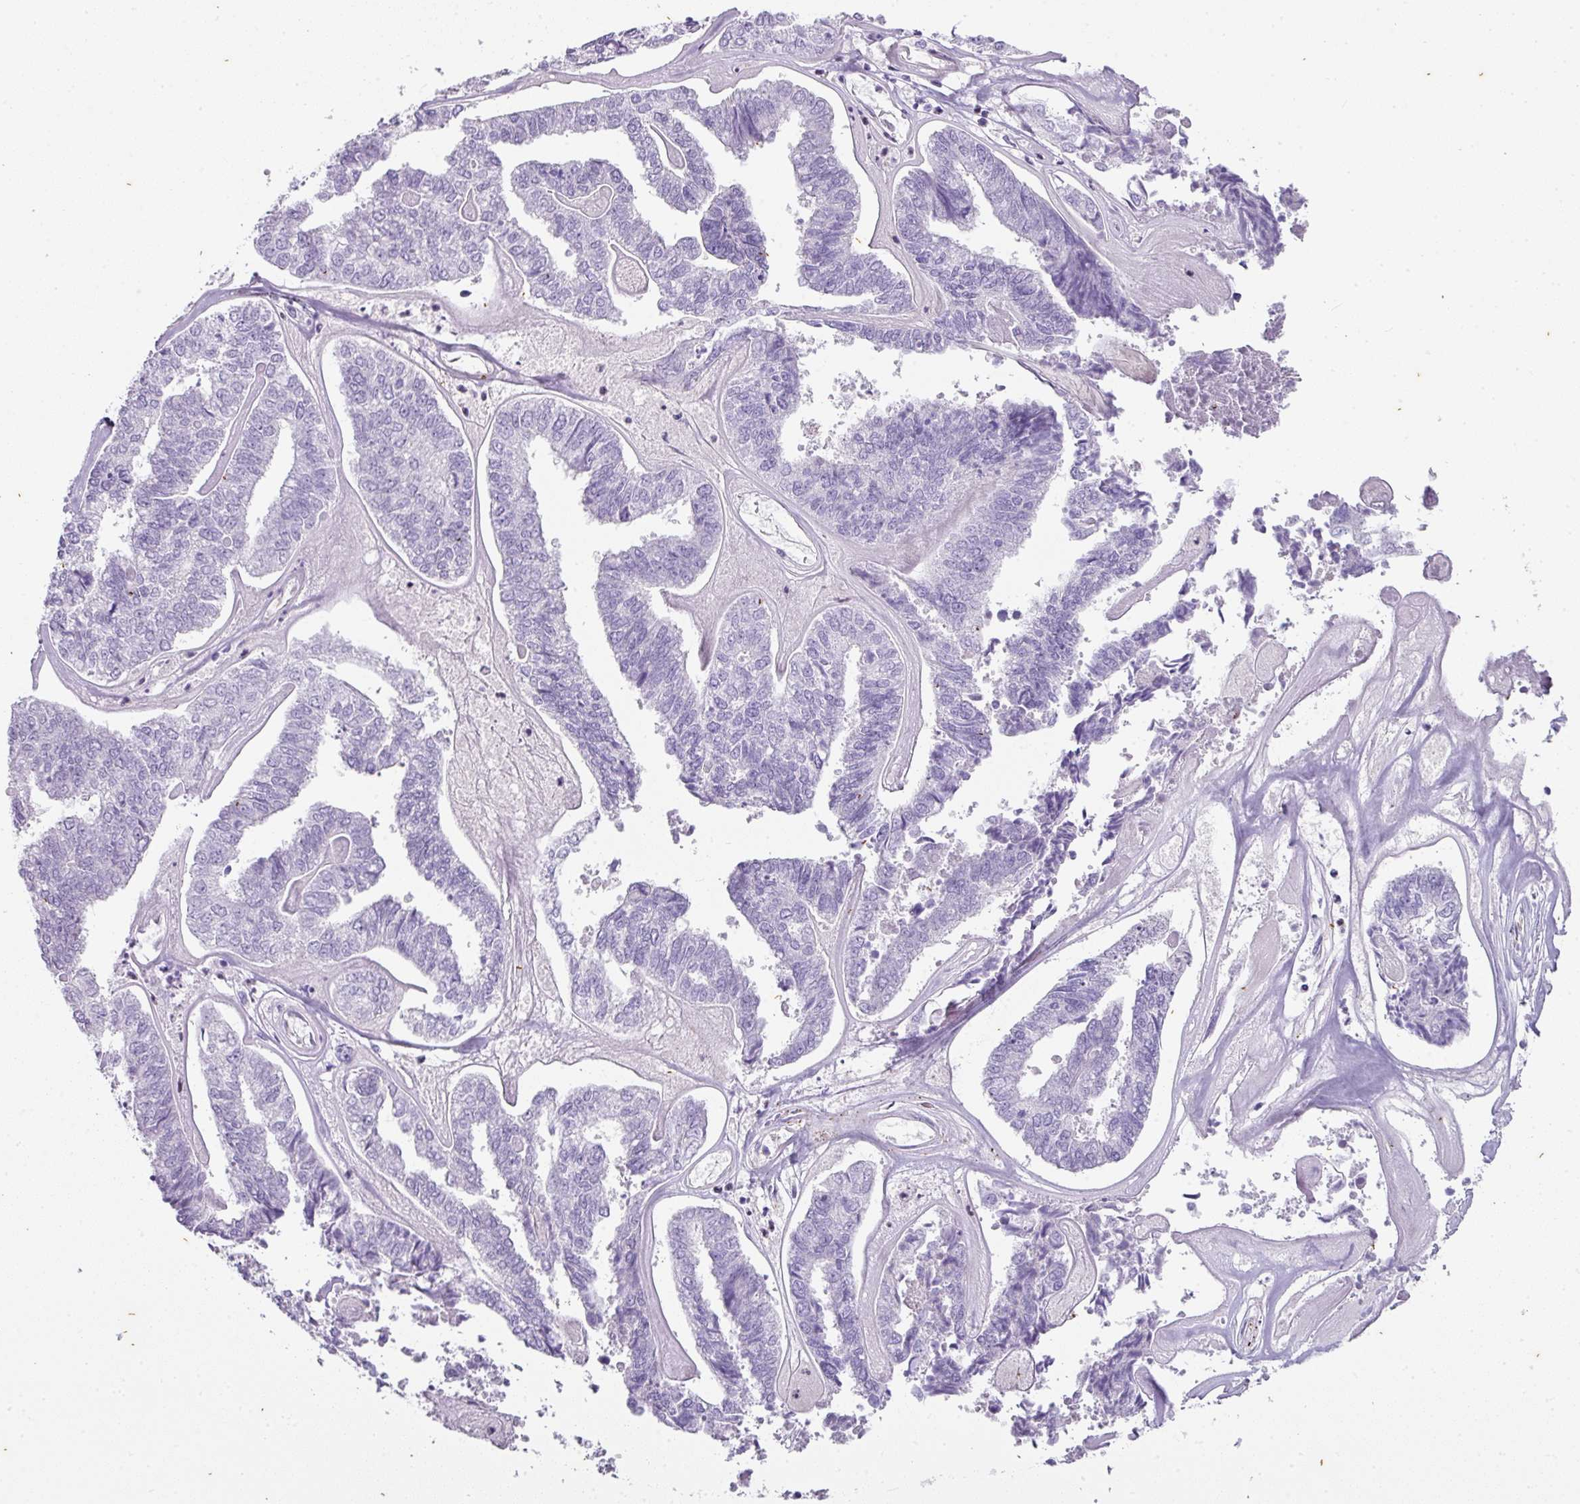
{"staining": {"intensity": "negative", "quantity": "none", "location": "none"}, "tissue": "endometrial cancer", "cell_type": "Tumor cells", "image_type": "cancer", "snomed": [{"axis": "morphology", "description": "Adenocarcinoma, NOS"}, {"axis": "topography", "description": "Endometrium"}], "caption": "This is an immunohistochemistry image of endometrial adenocarcinoma. There is no staining in tumor cells.", "gene": "OR52N1", "patient": {"sex": "female", "age": 73}}